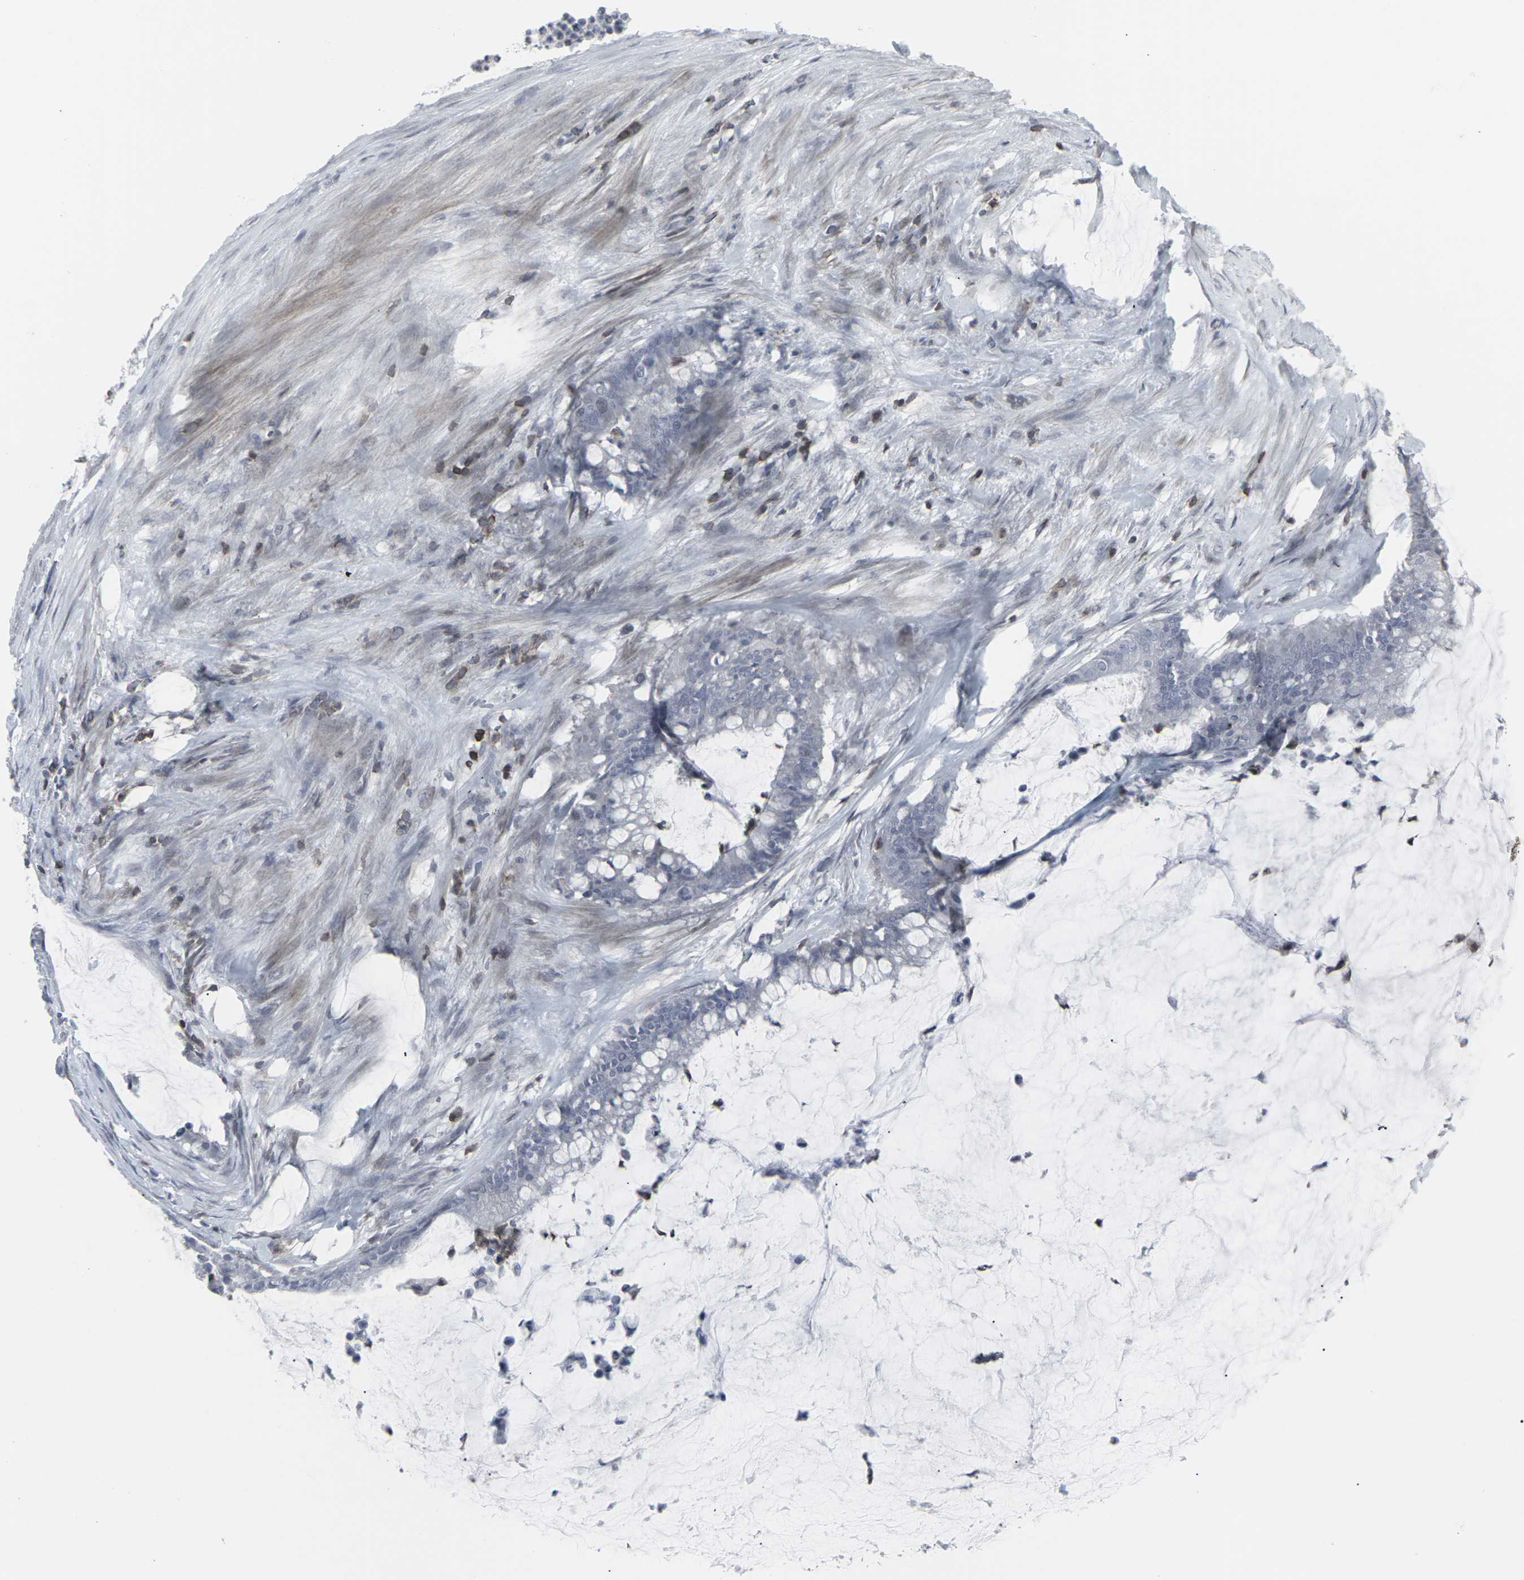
{"staining": {"intensity": "negative", "quantity": "none", "location": "none"}, "tissue": "pancreatic cancer", "cell_type": "Tumor cells", "image_type": "cancer", "snomed": [{"axis": "morphology", "description": "Adenocarcinoma, NOS"}, {"axis": "topography", "description": "Pancreas"}], "caption": "Tumor cells are negative for brown protein staining in pancreatic cancer.", "gene": "APOBEC2", "patient": {"sex": "male", "age": 41}}